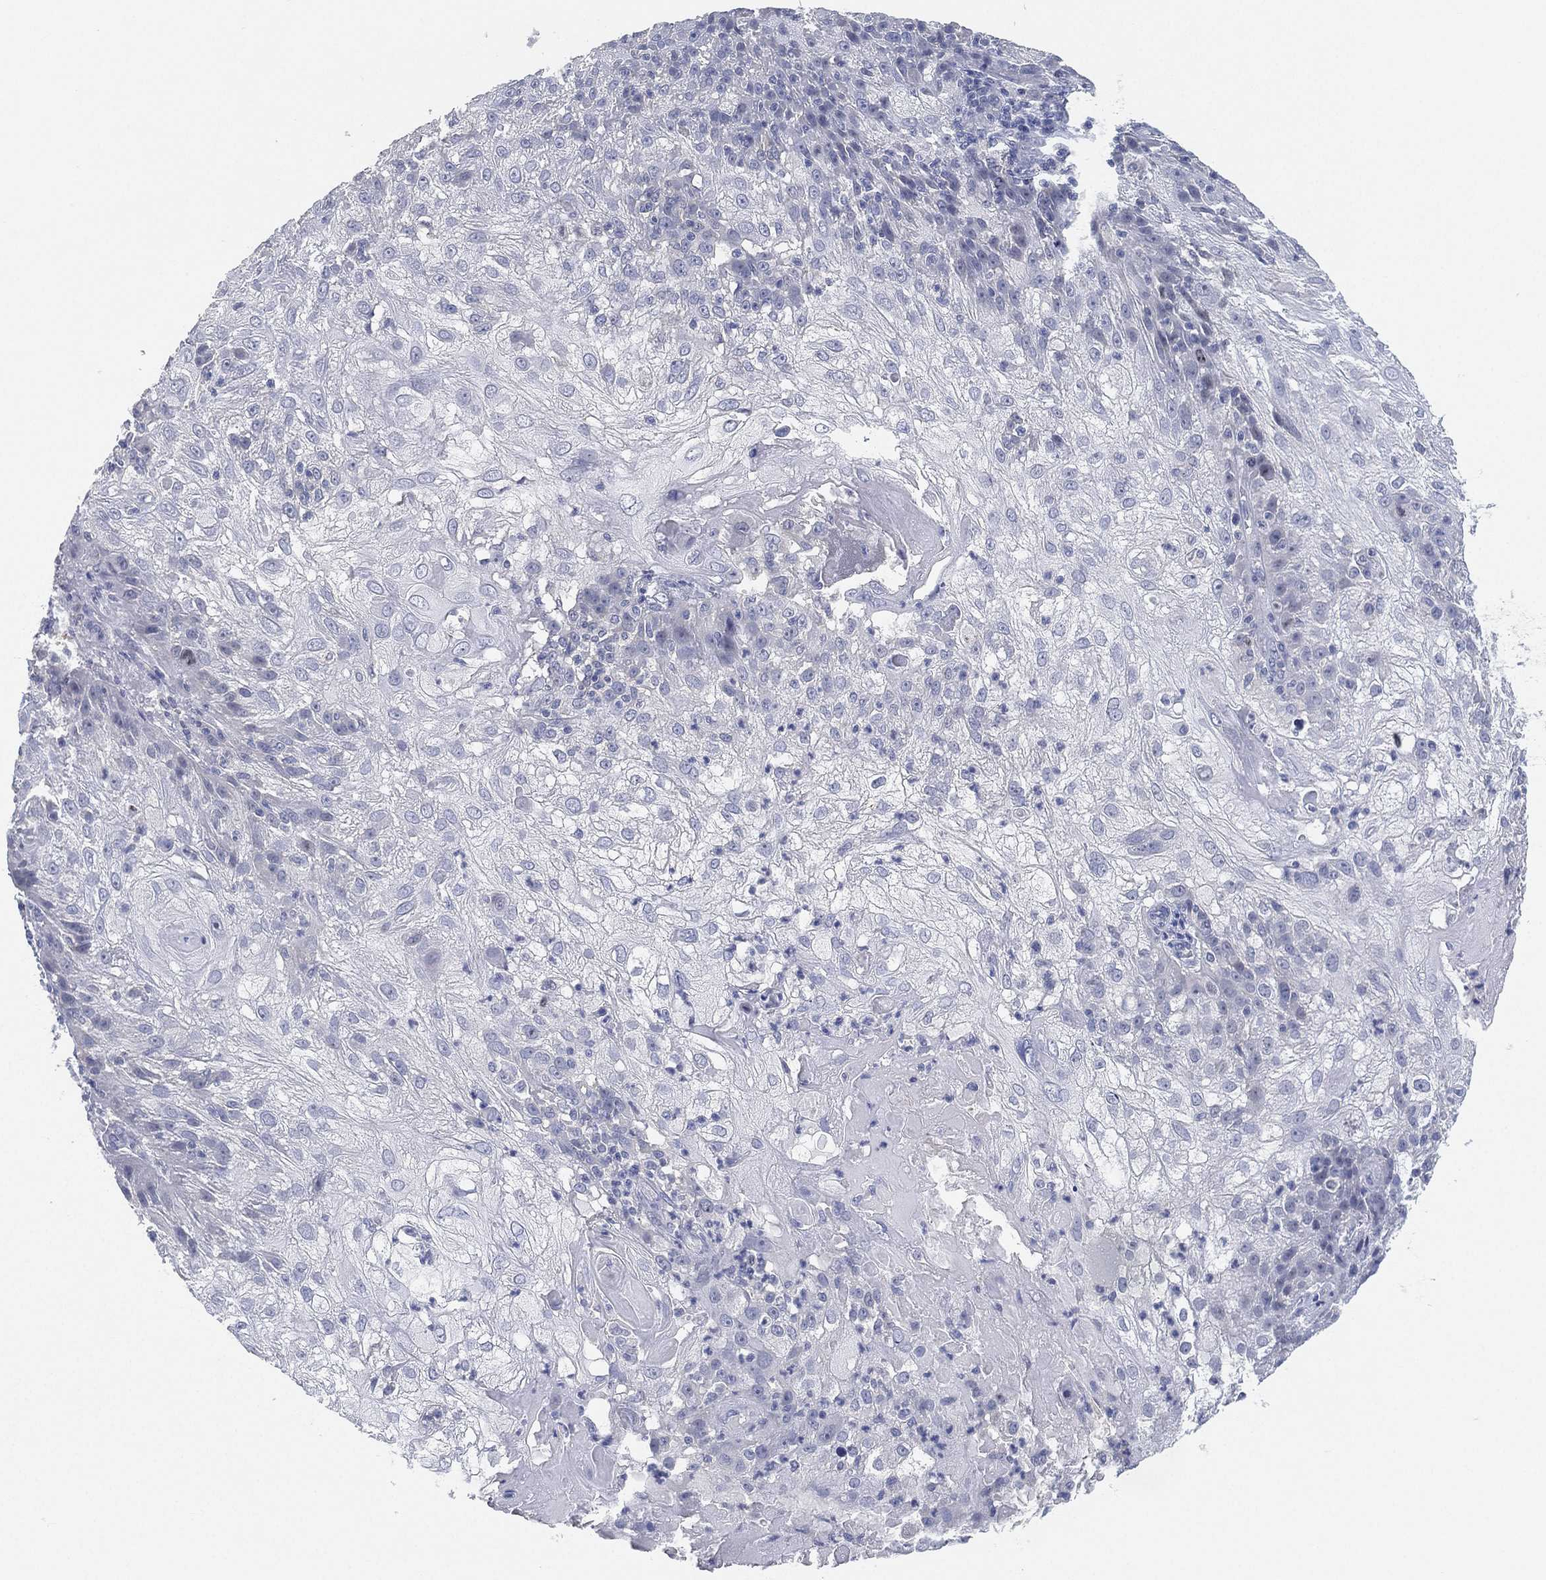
{"staining": {"intensity": "negative", "quantity": "none", "location": "none"}, "tissue": "skin cancer", "cell_type": "Tumor cells", "image_type": "cancer", "snomed": [{"axis": "morphology", "description": "Normal tissue, NOS"}, {"axis": "morphology", "description": "Squamous cell carcinoma, NOS"}, {"axis": "topography", "description": "Skin"}], "caption": "The photomicrograph demonstrates no staining of tumor cells in skin cancer (squamous cell carcinoma).", "gene": "FAM187B", "patient": {"sex": "female", "age": 83}}